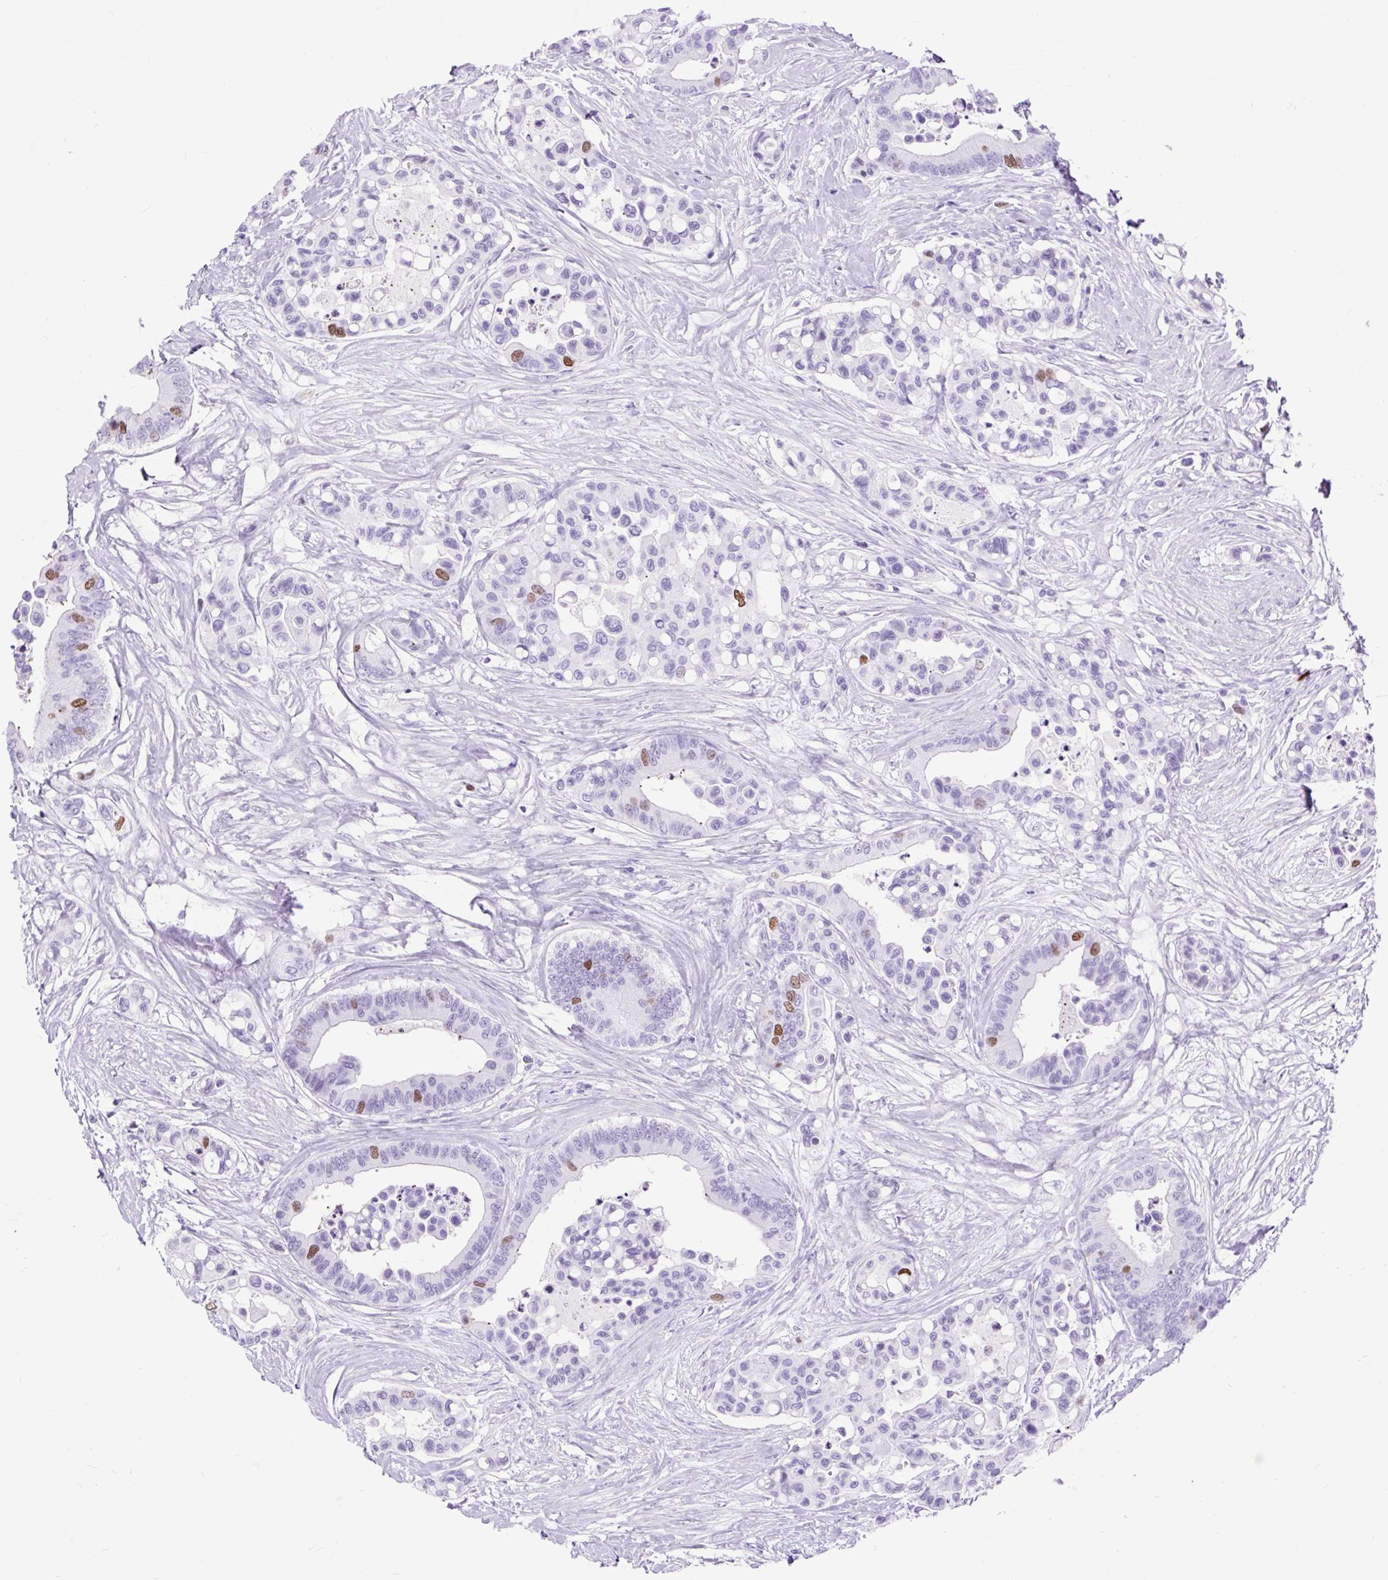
{"staining": {"intensity": "moderate", "quantity": "<25%", "location": "nuclear"}, "tissue": "colorectal cancer", "cell_type": "Tumor cells", "image_type": "cancer", "snomed": [{"axis": "morphology", "description": "Adenocarcinoma, NOS"}, {"axis": "topography", "description": "Colon"}], "caption": "DAB (3,3'-diaminobenzidine) immunohistochemical staining of human colorectal adenocarcinoma reveals moderate nuclear protein positivity in approximately <25% of tumor cells. Nuclei are stained in blue.", "gene": "RACGAP1", "patient": {"sex": "male", "age": 82}}